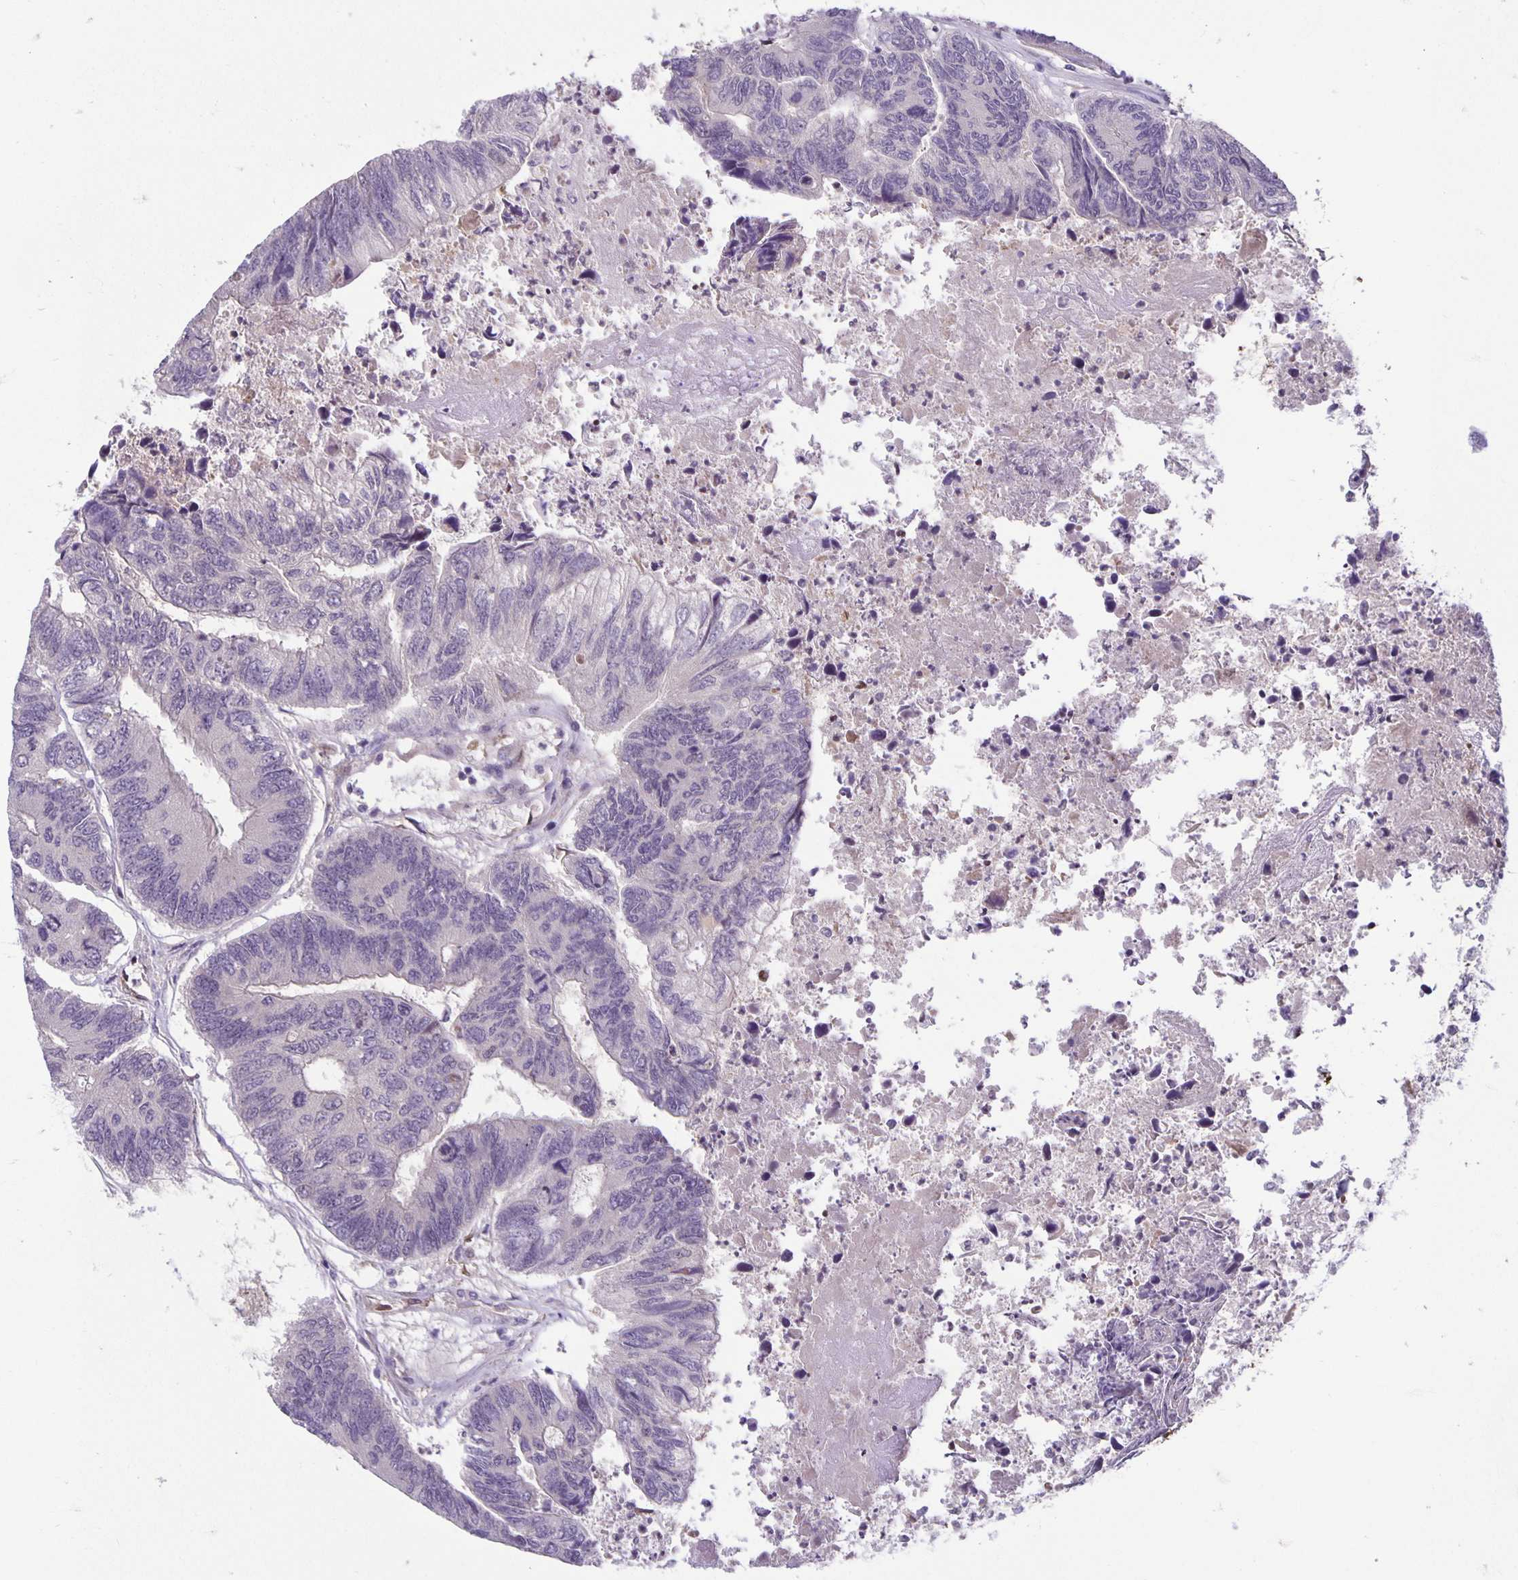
{"staining": {"intensity": "negative", "quantity": "none", "location": "none"}, "tissue": "colorectal cancer", "cell_type": "Tumor cells", "image_type": "cancer", "snomed": [{"axis": "morphology", "description": "Adenocarcinoma, NOS"}, {"axis": "topography", "description": "Colon"}], "caption": "IHC photomicrograph of human colorectal cancer stained for a protein (brown), which demonstrates no expression in tumor cells.", "gene": "TAX1BP3", "patient": {"sex": "female", "age": 67}}